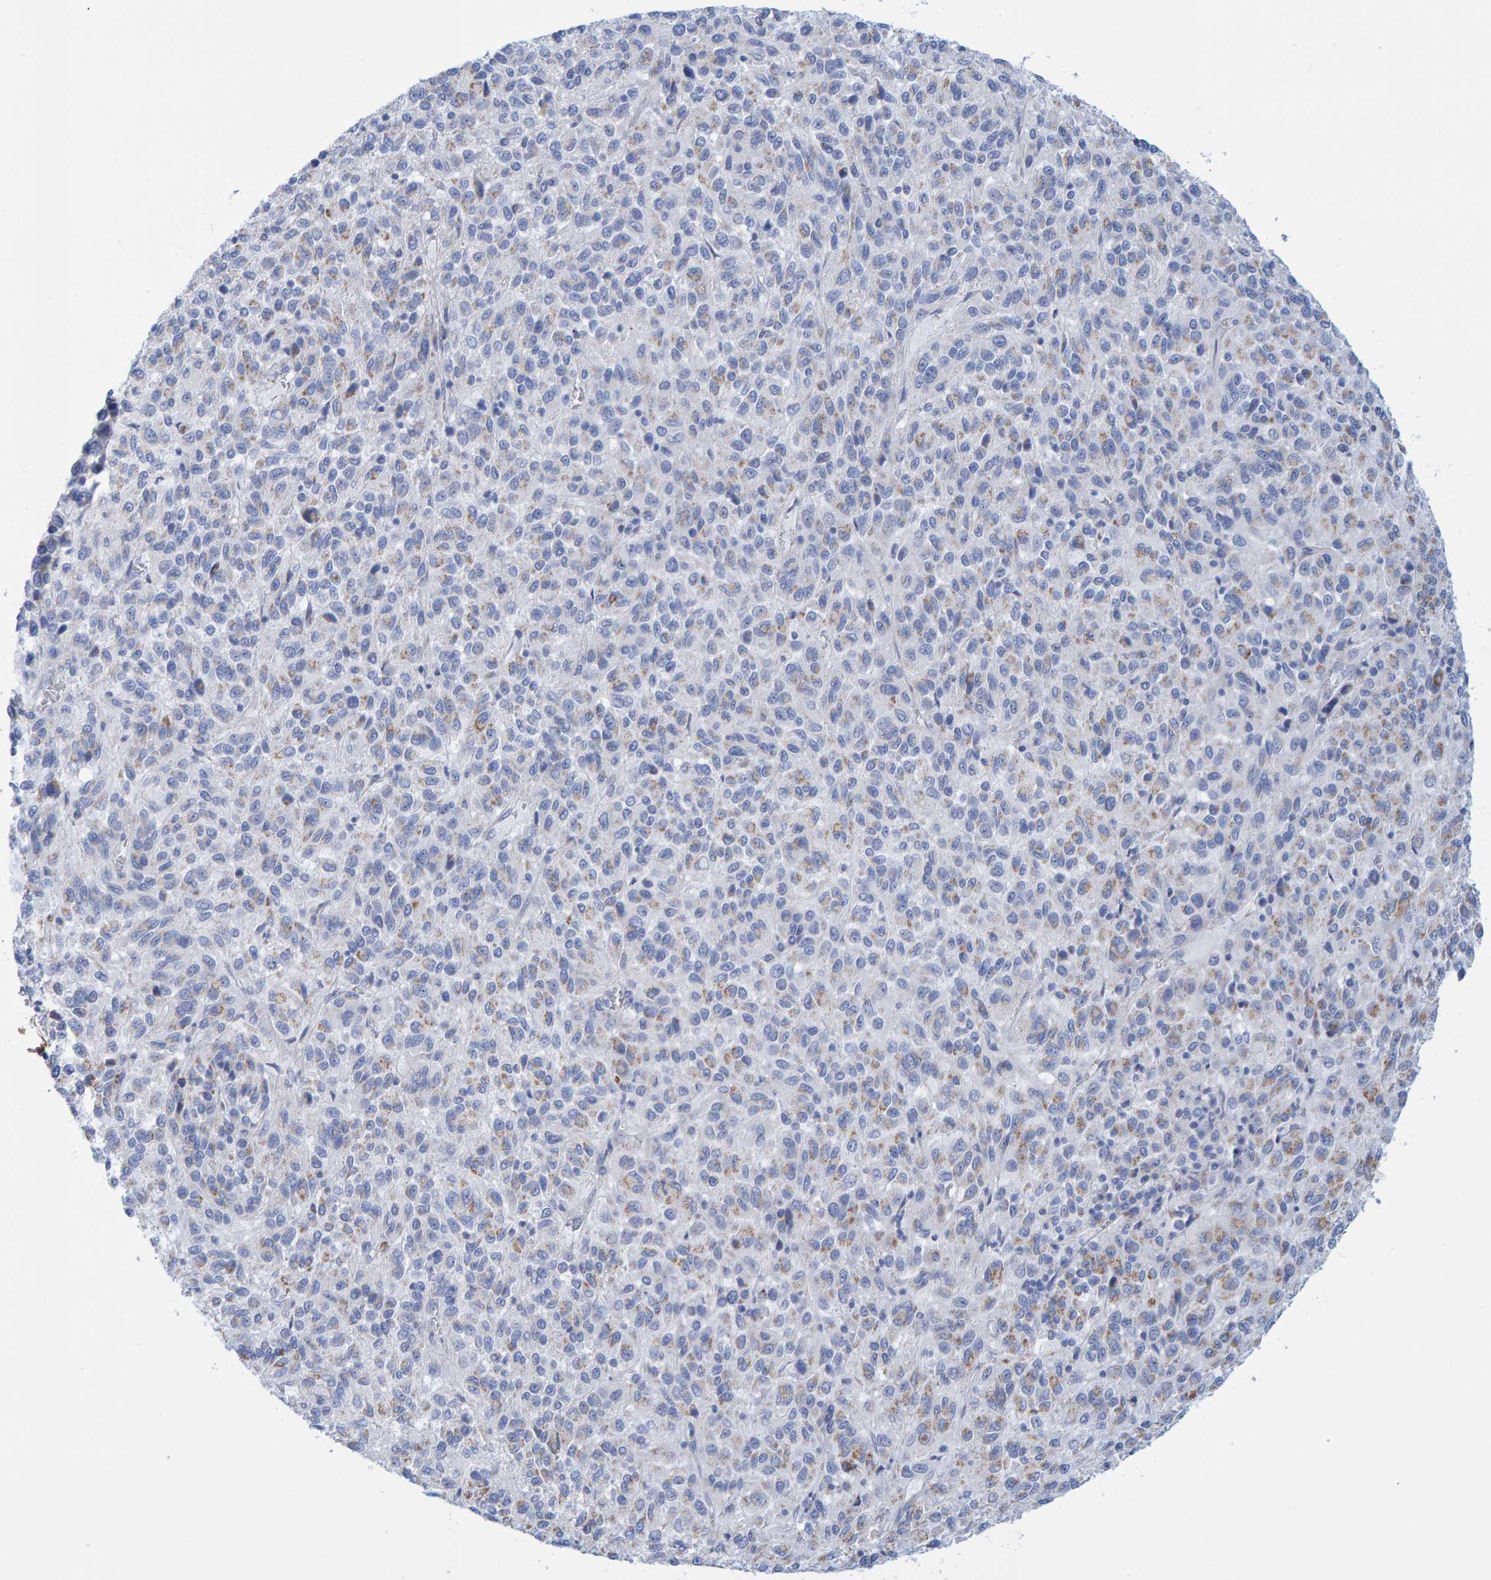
{"staining": {"intensity": "negative", "quantity": "none", "location": "none"}, "tissue": "melanoma", "cell_type": "Tumor cells", "image_type": "cancer", "snomed": [{"axis": "morphology", "description": "Malignant melanoma, Metastatic site"}, {"axis": "topography", "description": "Lung"}], "caption": "A high-resolution photomicrograph shows IHC staining of malignant melanoma (metastatic site), which shows no significant staining in tumor cells. (DAB (3,3'-diaminobenzidine) immunohistochemistry (IHC), high magnification).", "gene": "JAKMIP3", "patient": {"sex": "male", "age": 64}}